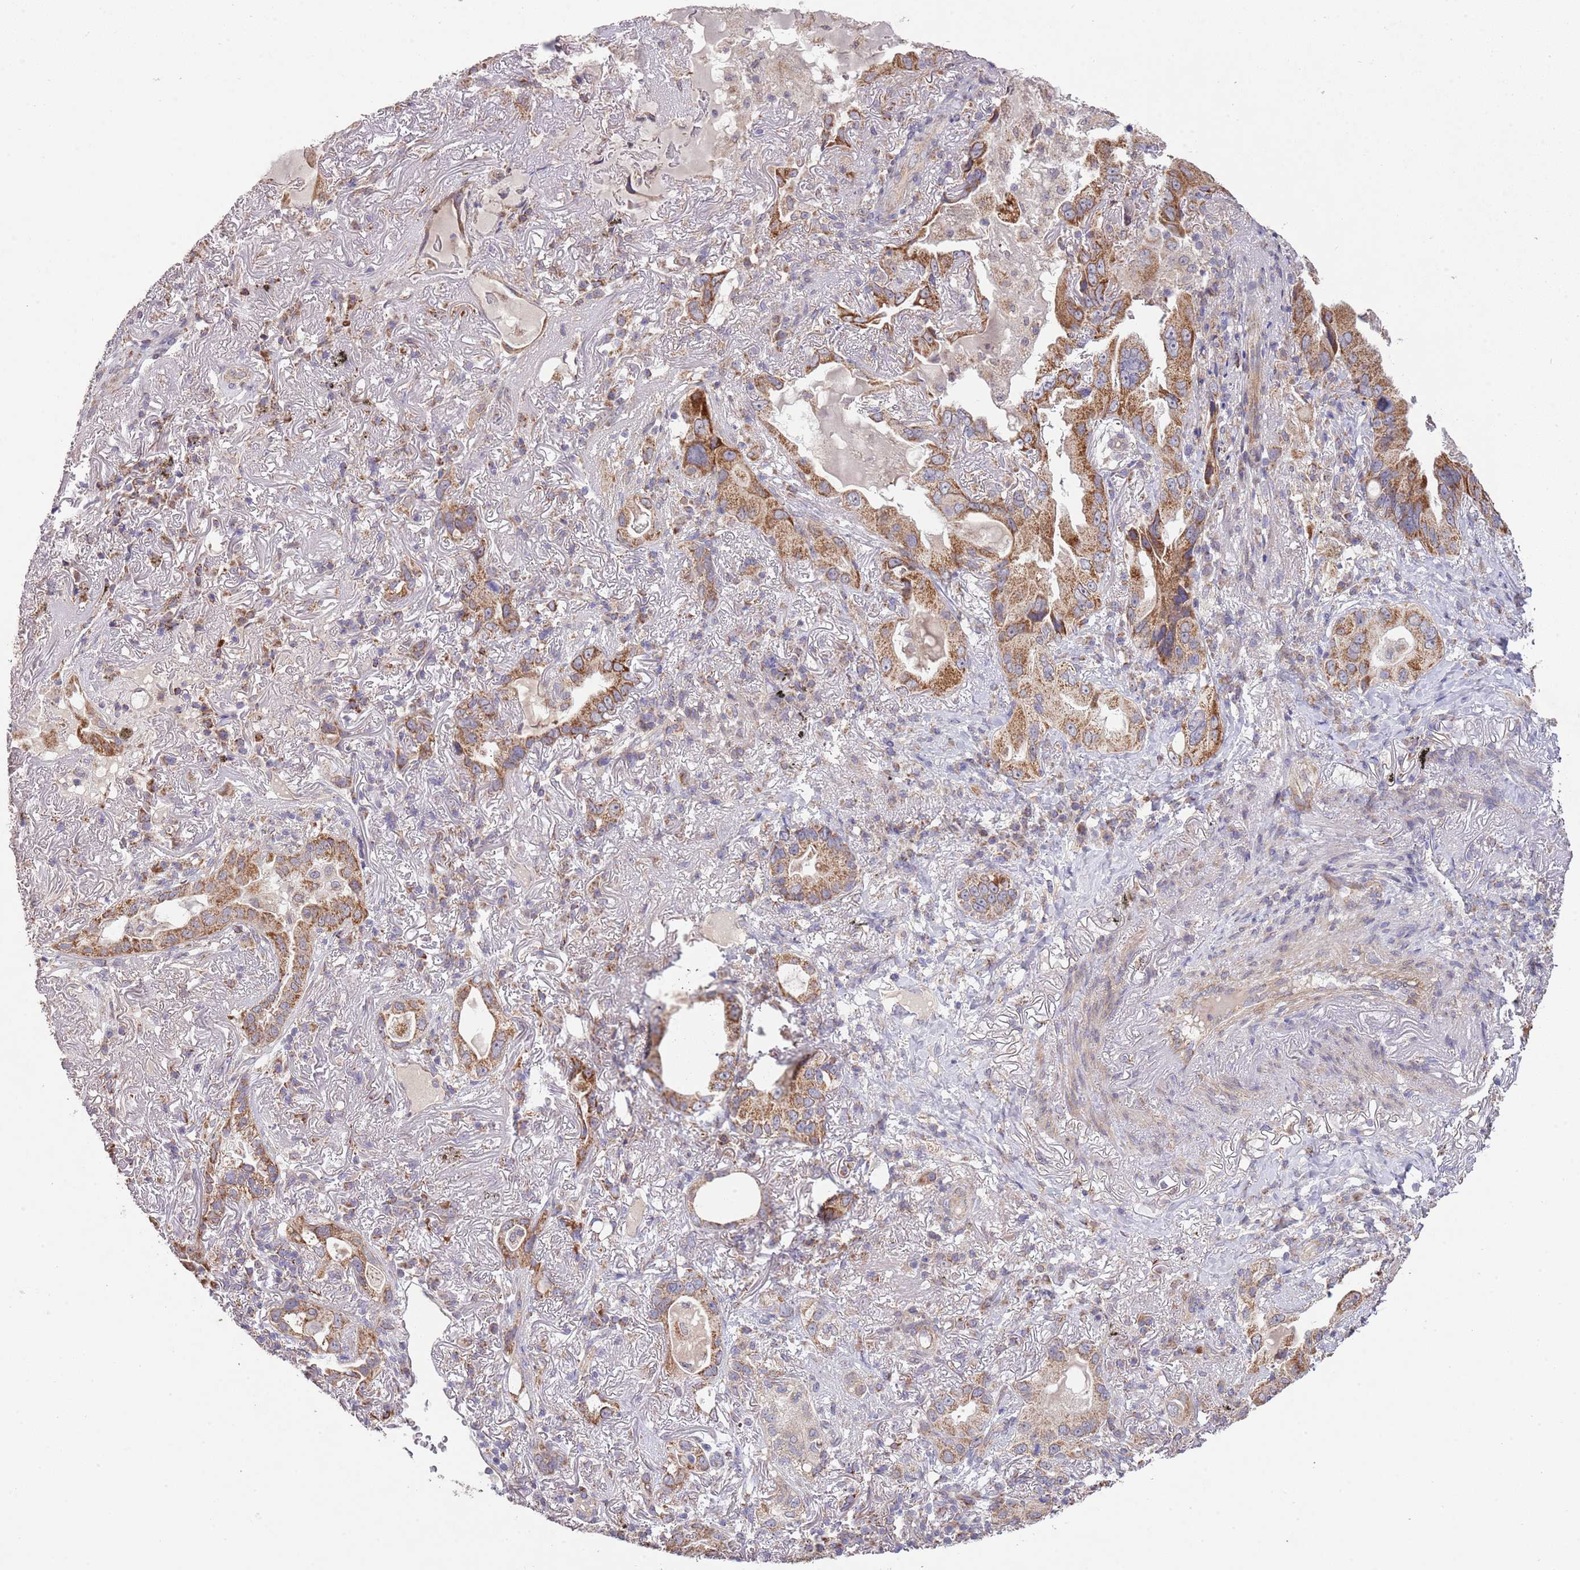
{"staining": {"intensity": "moderate", "quantity": ">75%", "location": "cytoplasmic/membranous"}, "tissue": "lung cancer", "cell_type": "Tumor cells", "image_type": "cancer", "snomed": [{"axis": "morphology", "description": "Adenocarcinoma, NOS"}, {"axis": "topography", "description": "Lung"}], "caption": "Immunohistochemistry (IHC) (DAB) staining of human lung cancer (adenocarcinoma) demonstrates moderate cytoplasmic/membranous protein expression in about >75% of tumor cells.", "gene": "IVD", "patient": {"sex": "female", "age": 69}}